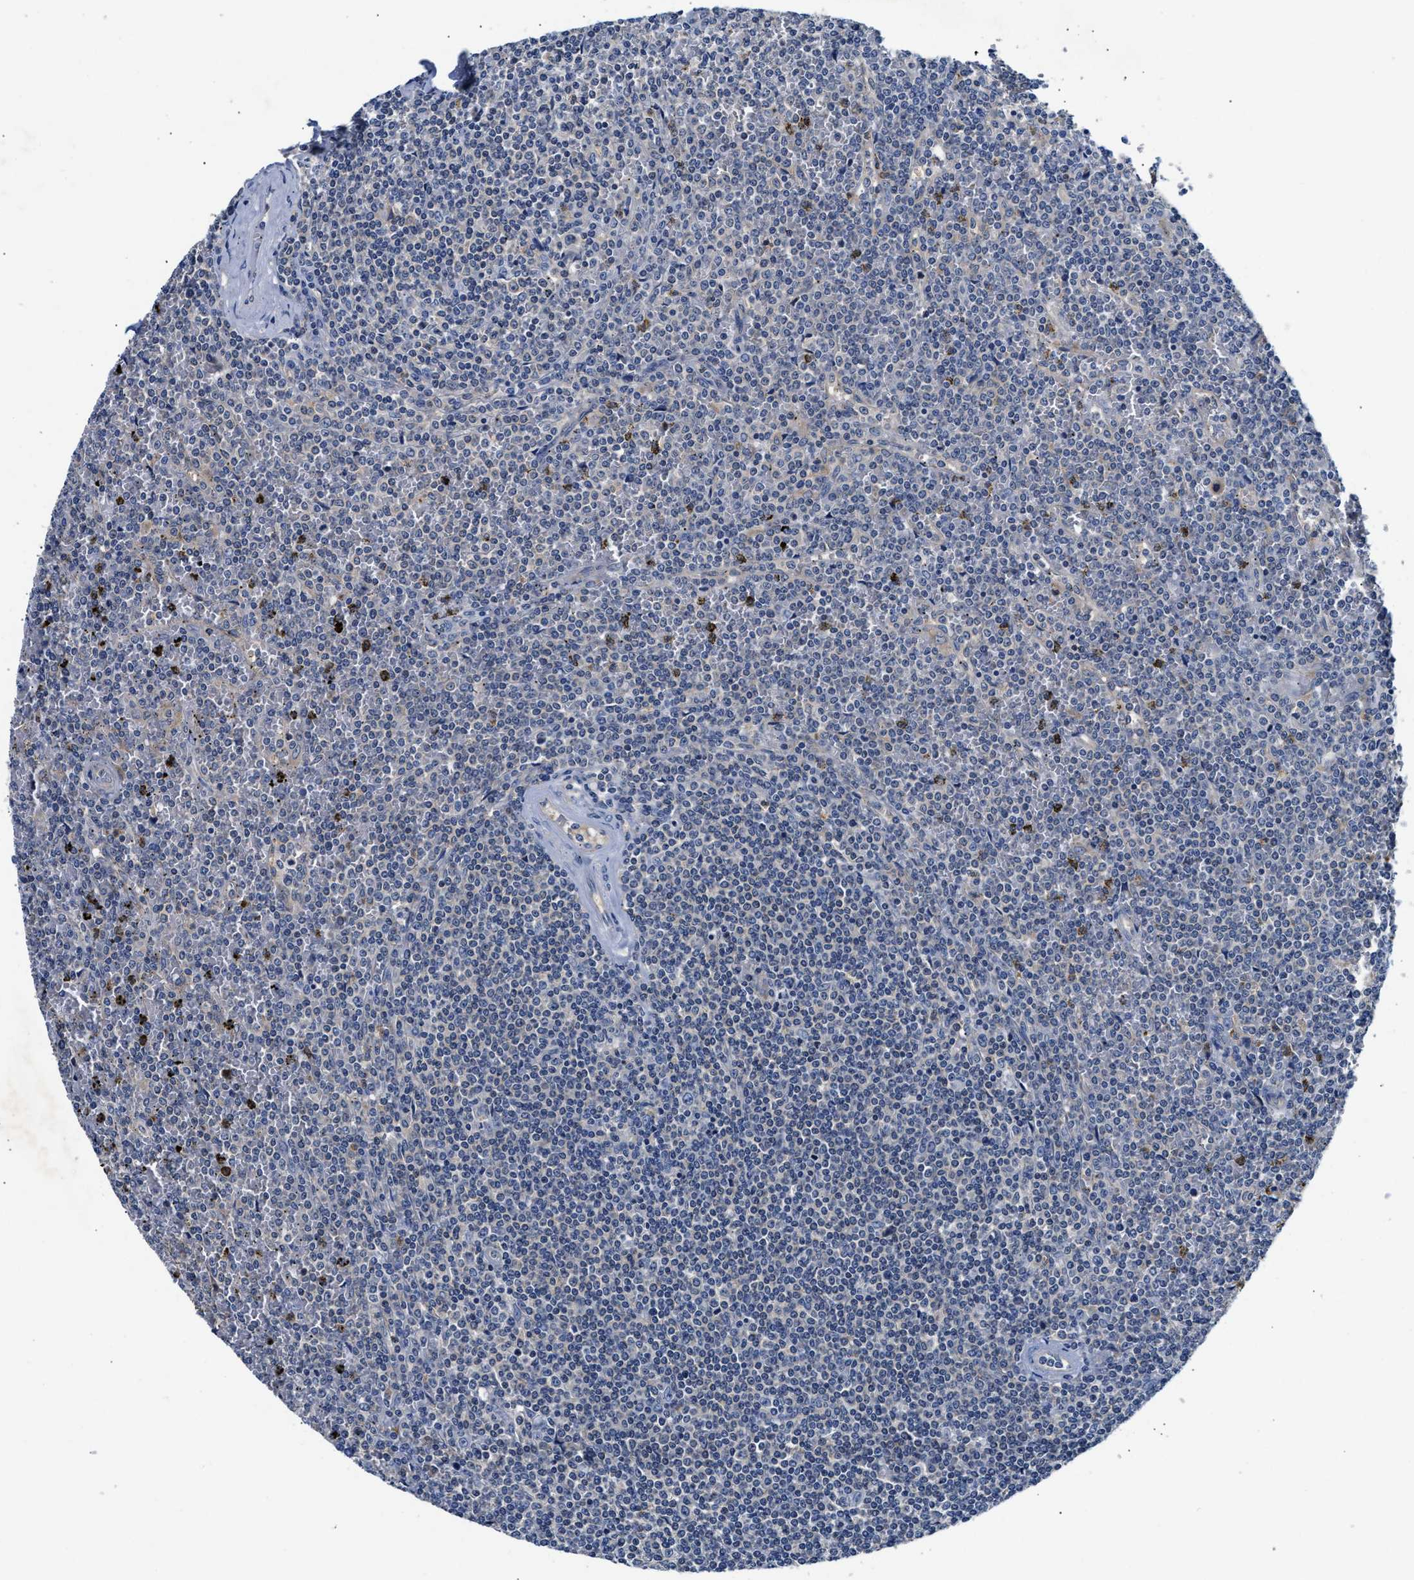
{"staining": {"intensity": "negative", "quantity": "none", "location": "none"}, "tissue": "lymphoma", "cell_type": "Tumor cells", "image_type": "cancer", "snomed": [{"axis": "morphology", "description": "Malignant lymphoma, non-Hodgkin's type, Low grade"}, {"axis": "topography", "description": "Spleen"}], "caption": "Immunohistochemistry of lymphoma demonstrates no positivity in tumor cells.", "gene": "FAM185A", "patient": {"sex": "female", "age": 19}}